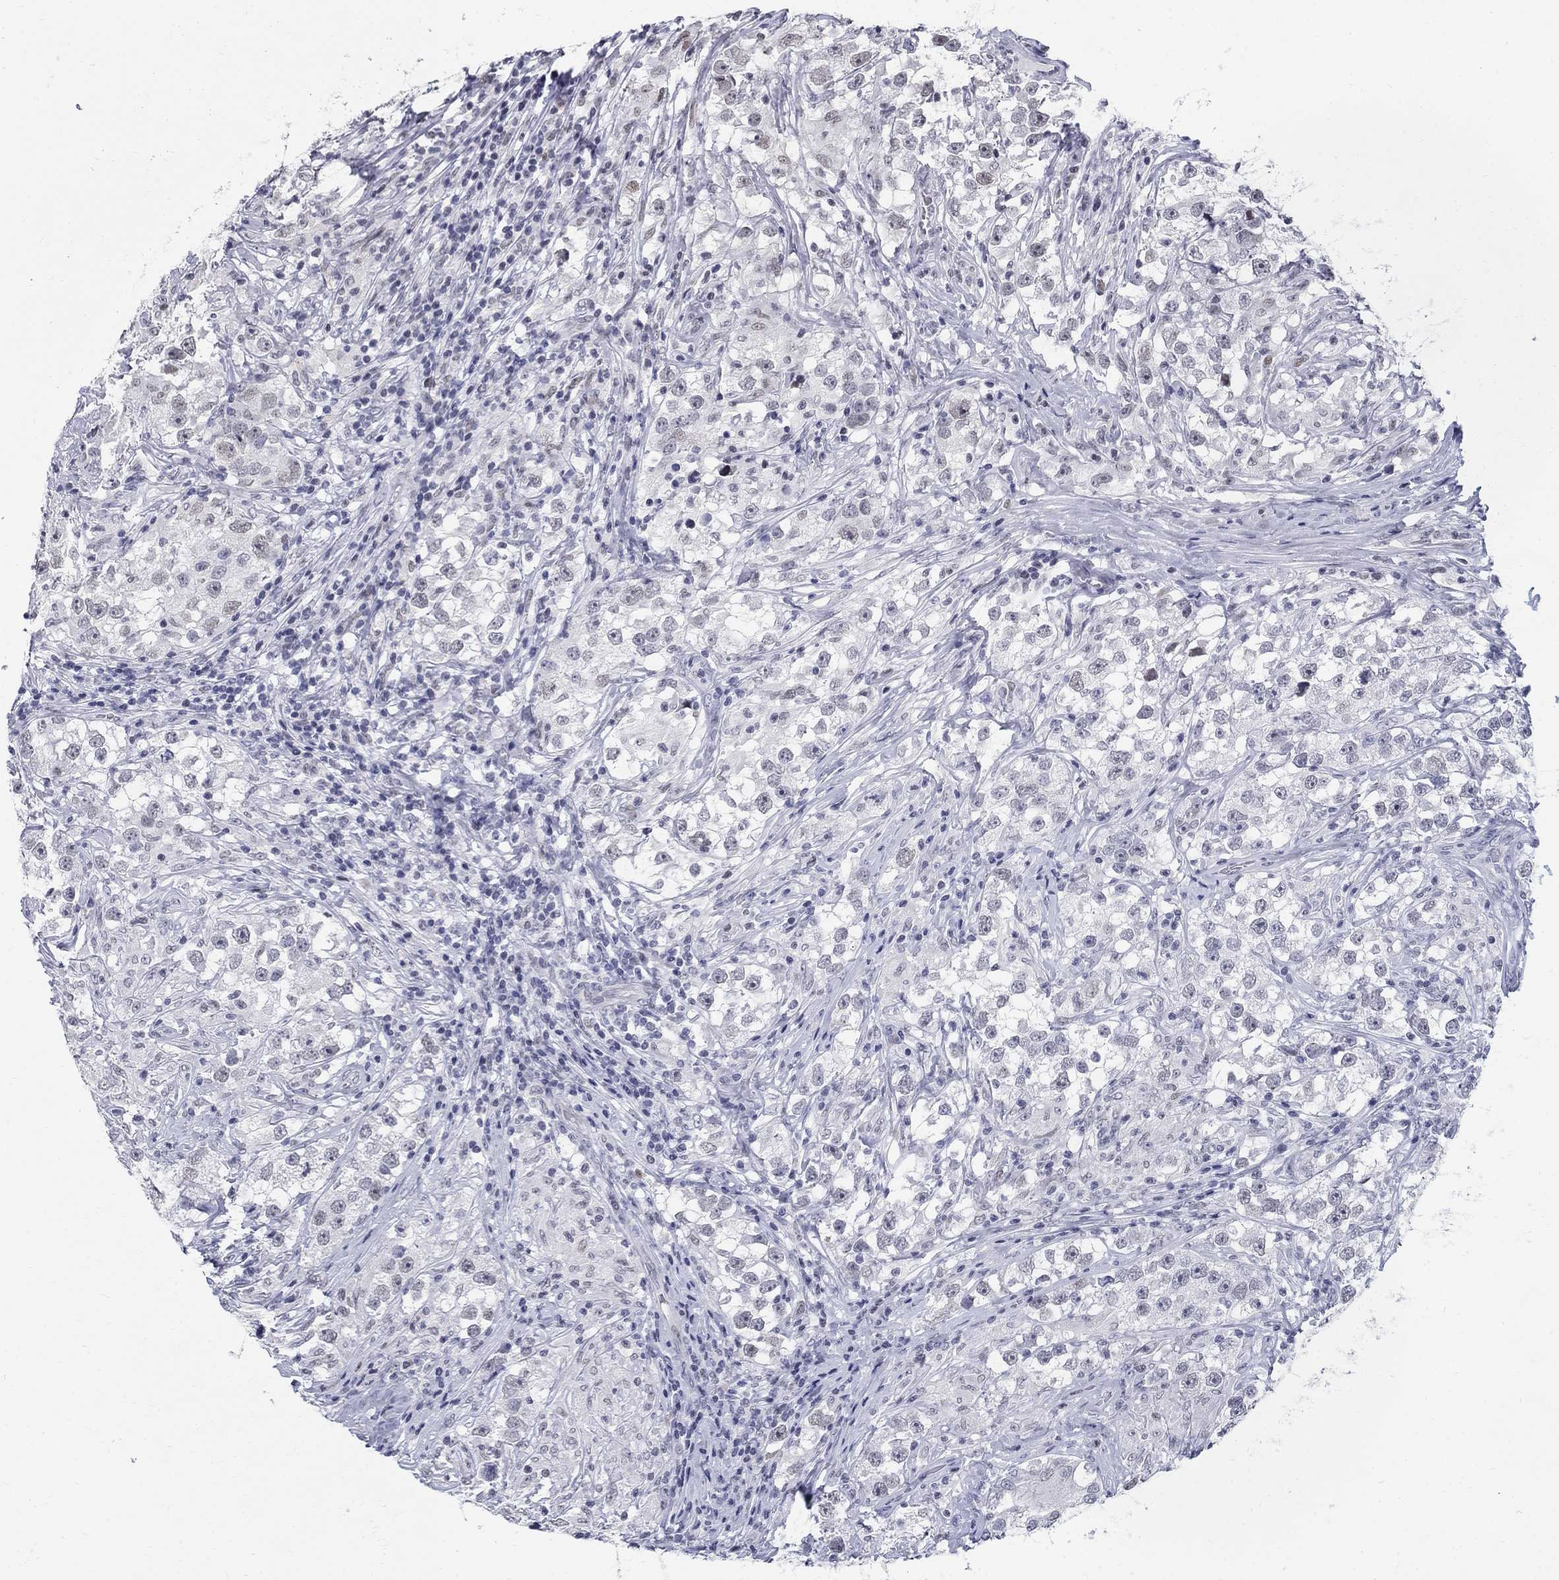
{"staining": {"intensity": "negative", "quantity": "none", "location": "none"}, "tissue": "testis cancer", "cell_type": "Tumor cells", "image_type": "cancer", "snomed": [{"axis": "morphology", "description": "Seminoma, NOS"}, {"axis": "topography", "description": "Testis"}], "caption": "Photomicrograph shows no significant protein expression in tumor cells of testis cancer (seminoma).", "gene": "BHLHE22", "patient": {"sex": "male", "age": 46}}